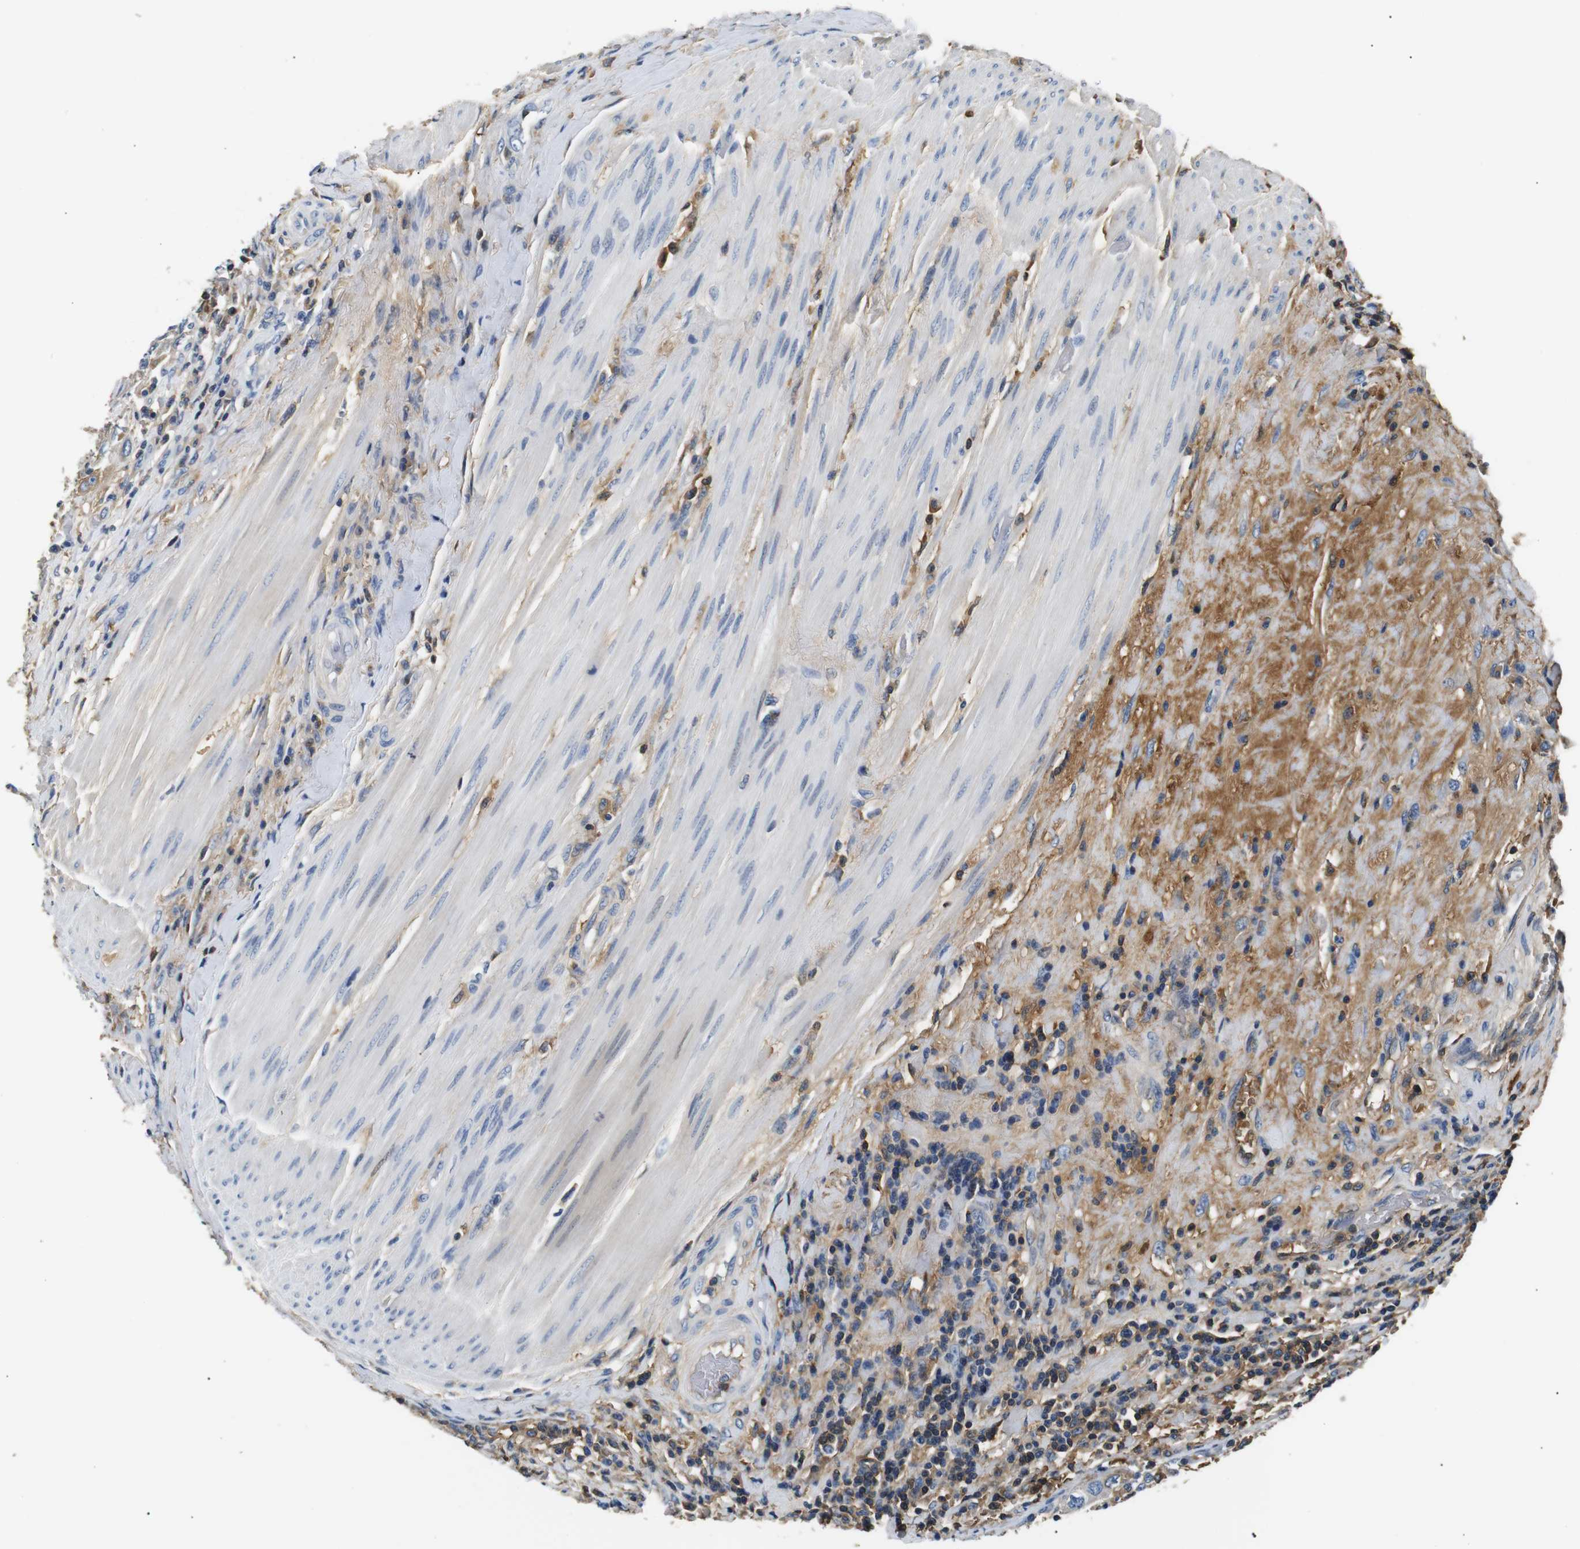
{"staining": {"intensity": "weak", "quantity": "<25%", "location": "cytoplasmic/membranous"}, "tissue": "urothelial cancer", "cell_type": "Tumor cells", "image_type": "cancer", "snomed": [{"axis": "morphology", "description": "Urothelial carcinoma, High grade"}, {"axis": "topography", "description": "Urinary bladder"}], "caption": "Micrograph shows no significant protein positivity in tumor cells of urothelial cancer.", "gene": "LHCGR", "patient": {"sex": "female", "age": 80}}